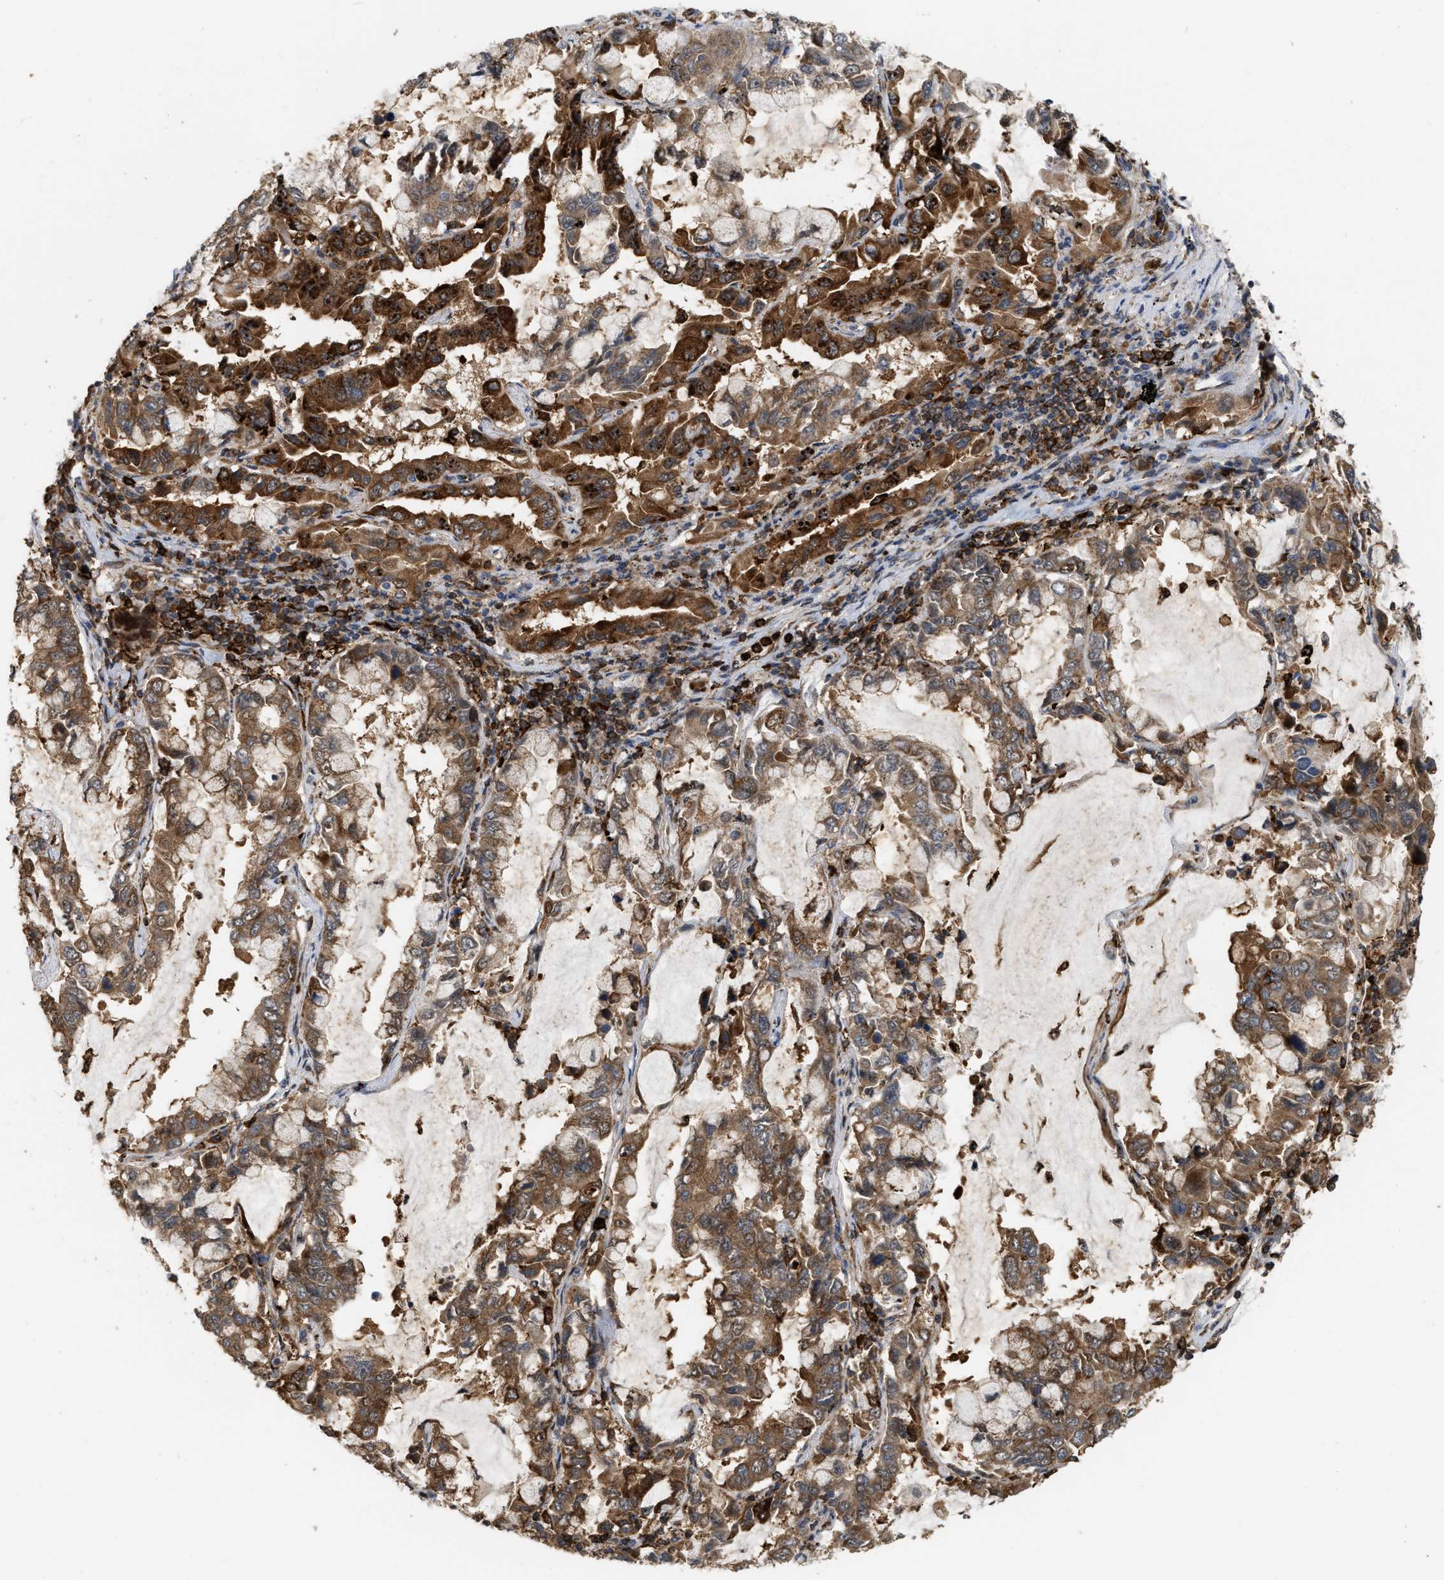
{"staining": {"intensity": "strong", "quantity": ">75%", "location": "cytoplasmic/membranous"}, "tissue": "lung cancer", "cell_type": "Tumor cells", "image_type": "cancer", "snomed": [{"axis": "morphology", "description": "Adenocarcinoma, NOS"}, {"axis": "topography", "description": "Lung"}], "caption": "Immunohistochemical staining of lung cancer exhibits strong cytoplasmic/membranous protein positivity in about >75% of tumor cells.", "gene": "IQCE", "patient": {"sex": "male", "age": 64}}